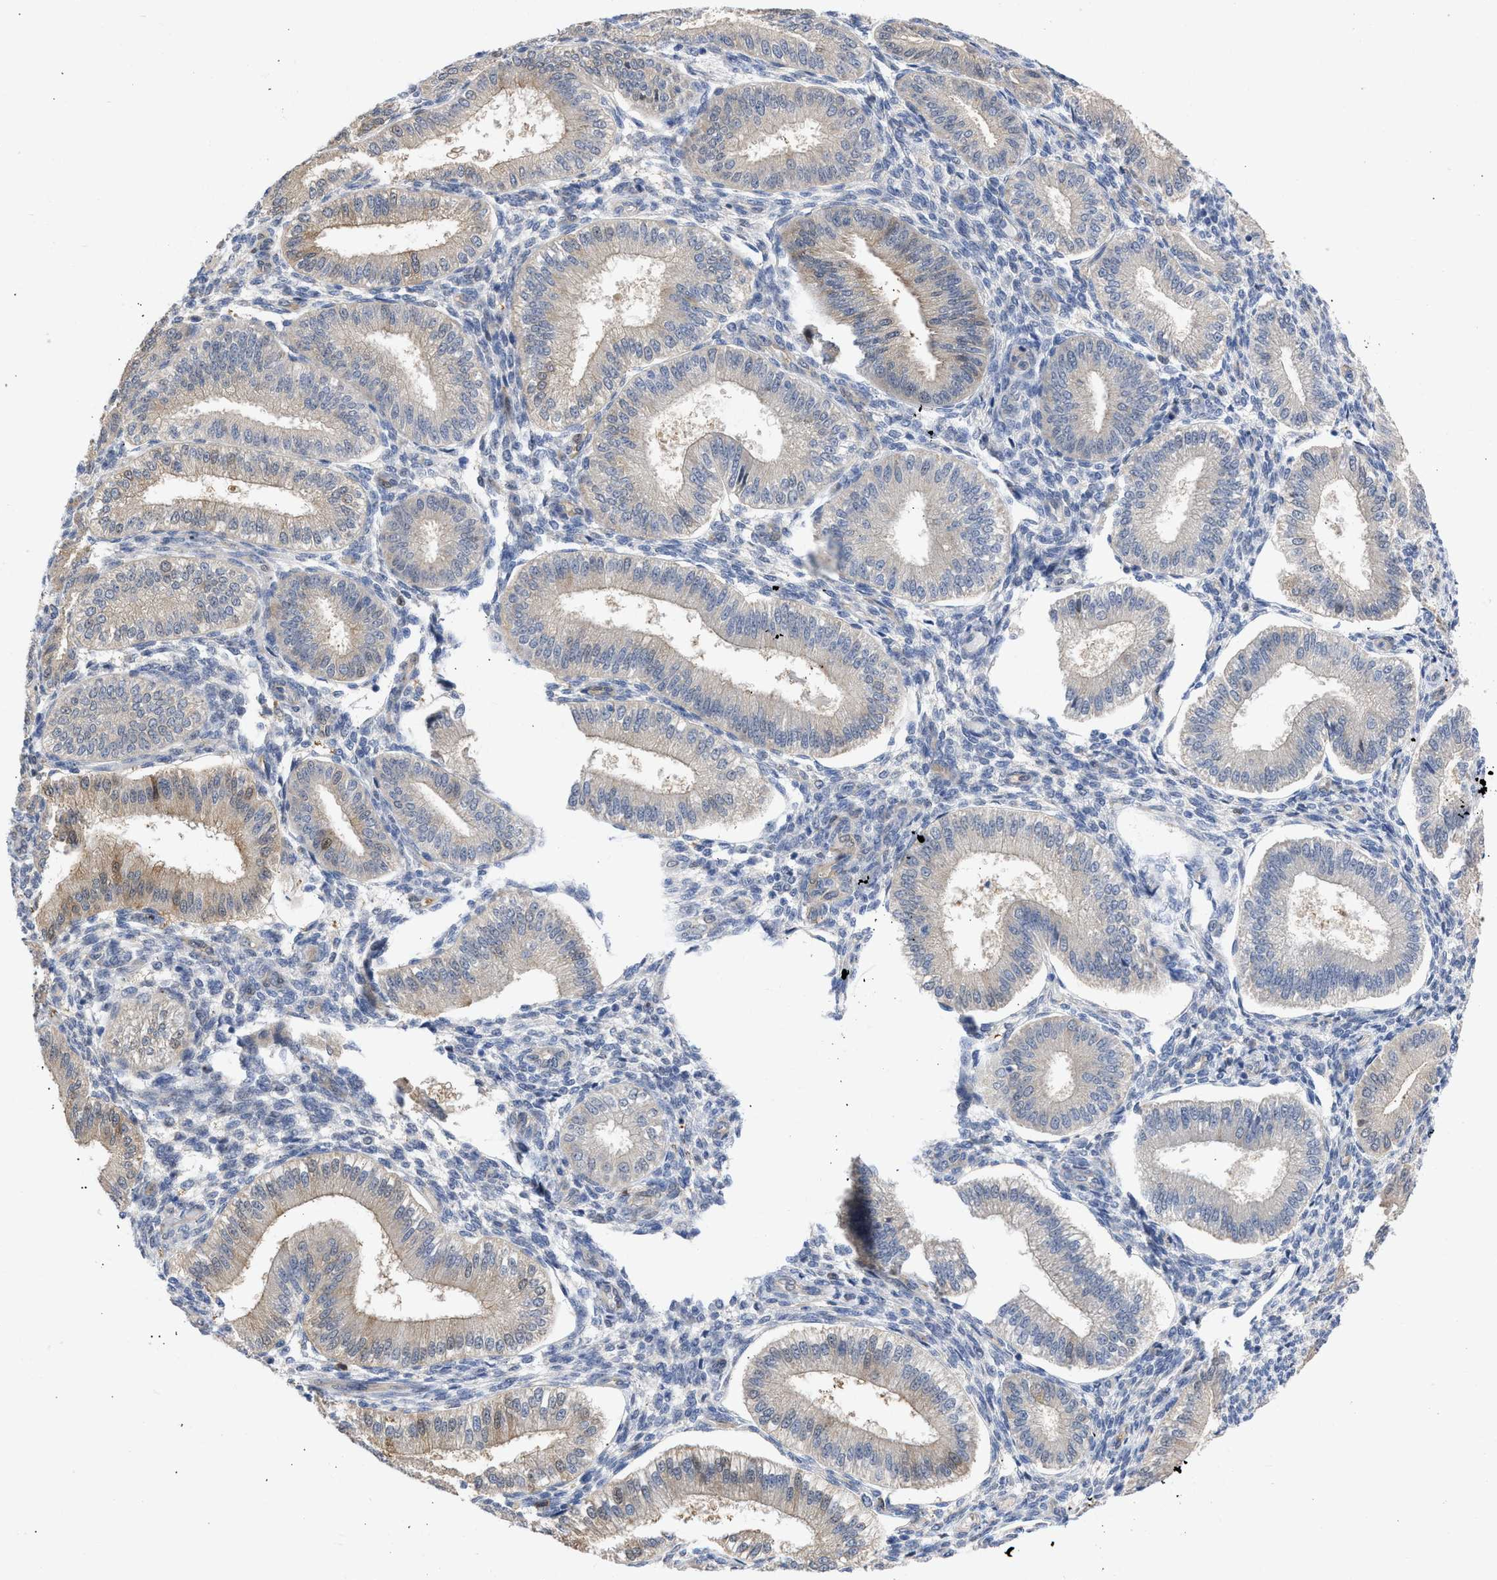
{"staining": {"intensity": "weak", "quantity": "<25%", "location": "cytoplasmic/membranous"}, "tissue": "endometrium", "cell_type": "Cells in endometrial stroma", "image_type": "normal", "snomed": [{"axis": "morphology", "description": "Normal tissue, NOS"}, {"axis": "topography", "description": "Endometrium"}], "caption": "Unremarkable endometrium was stained to show a protein in brown. There is no significant expression in cells in endometrial stroma. (IHC, brightfield microscopy, high magnification).", "gene": "THRA", "patient": {"sex": "female", "age": 39}}